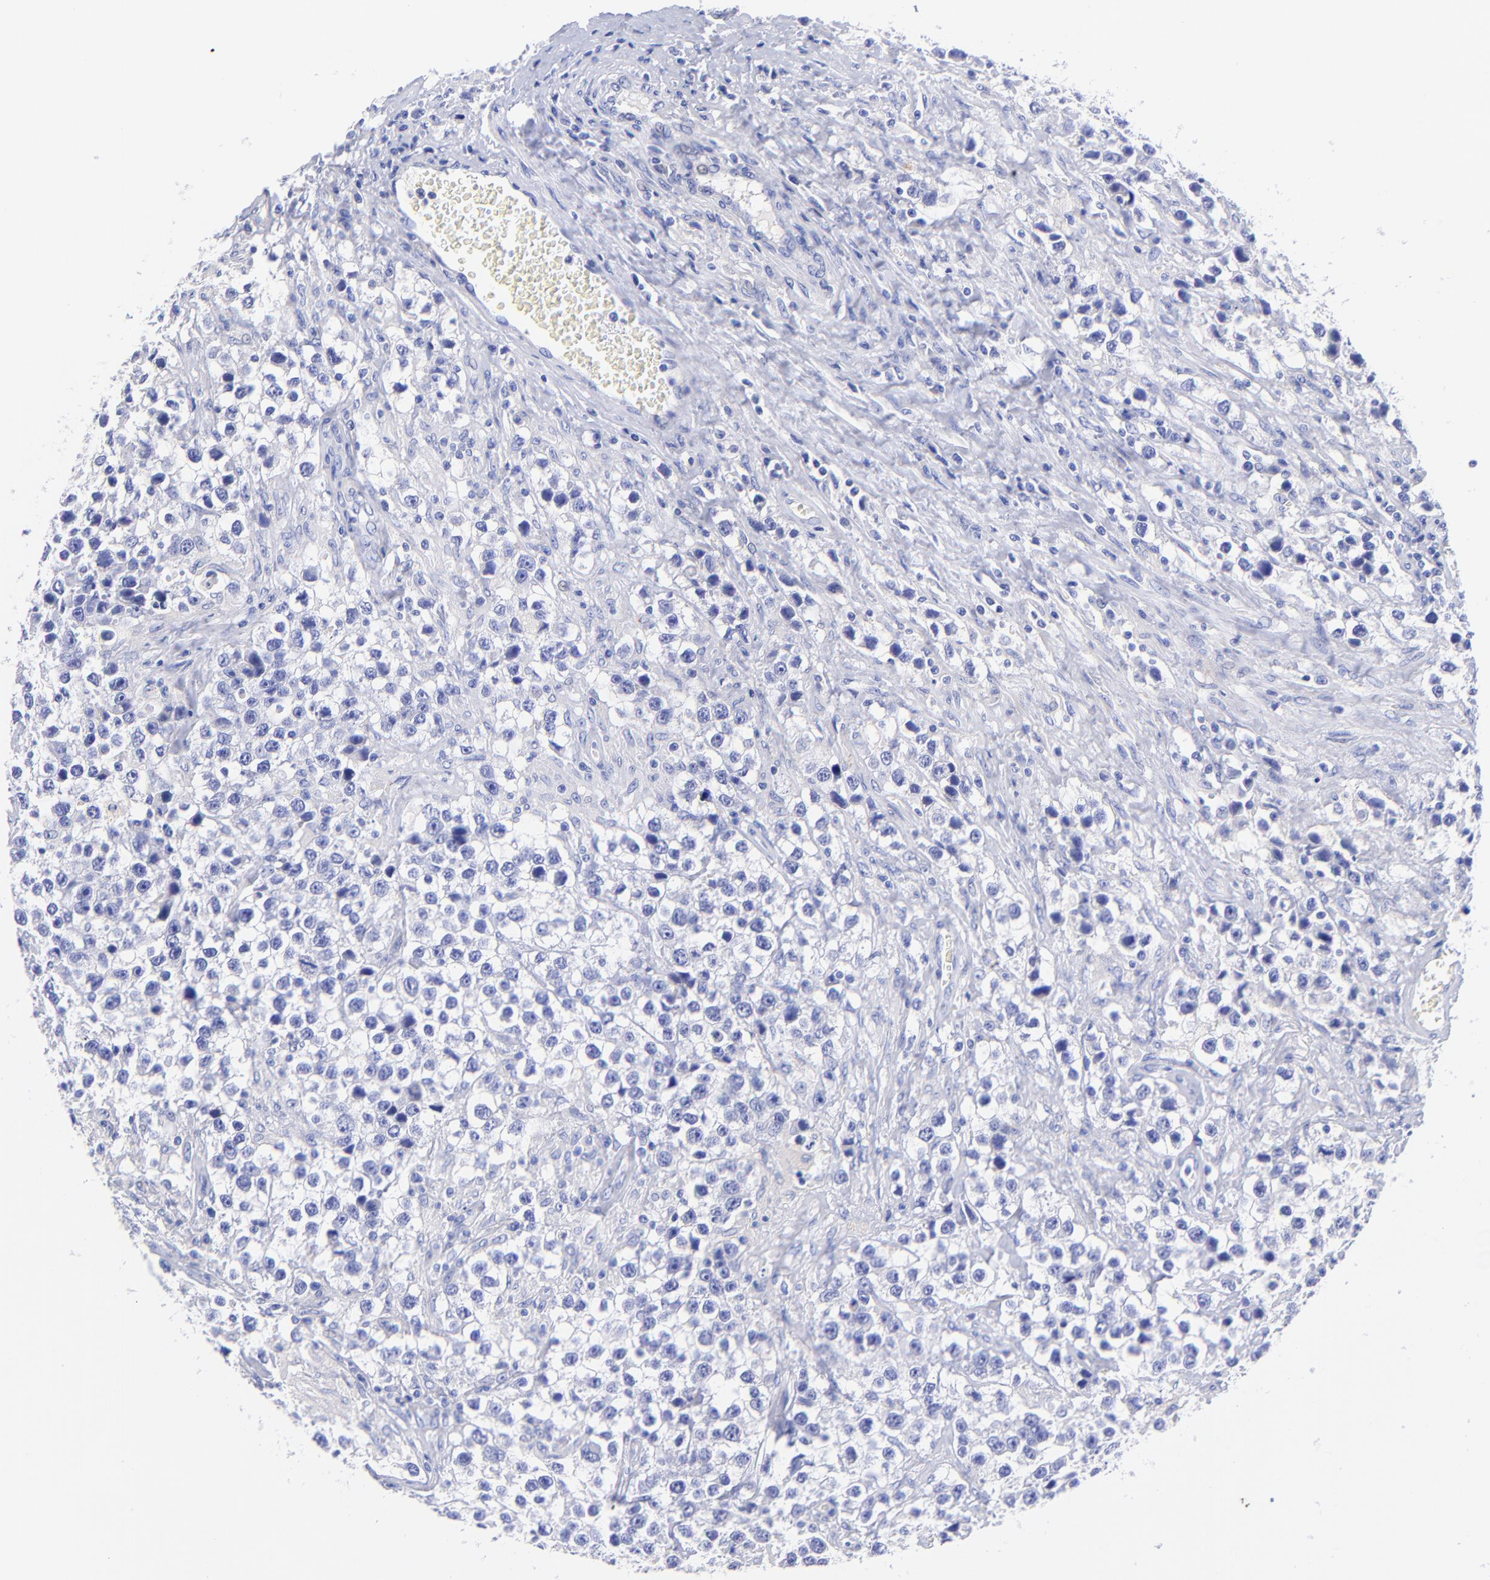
{"staining": {"intensity": "negative", "quantity": "none", "location": "none"}, "tissue": "testis cancer", "cell_type": "Tumor cells", "image_type": "cancer", "snomed": [{"axis": "morphology", "description": "Seminoma, NOS"}, {"axis": "topography", "description": "Testis"}], "caption": "The IHC histopathology image has no significant expression in tumor cells of seminoma (testis) tissue.", "gene": "GPHN", "patient": {"sex": "male", "age": 43}}